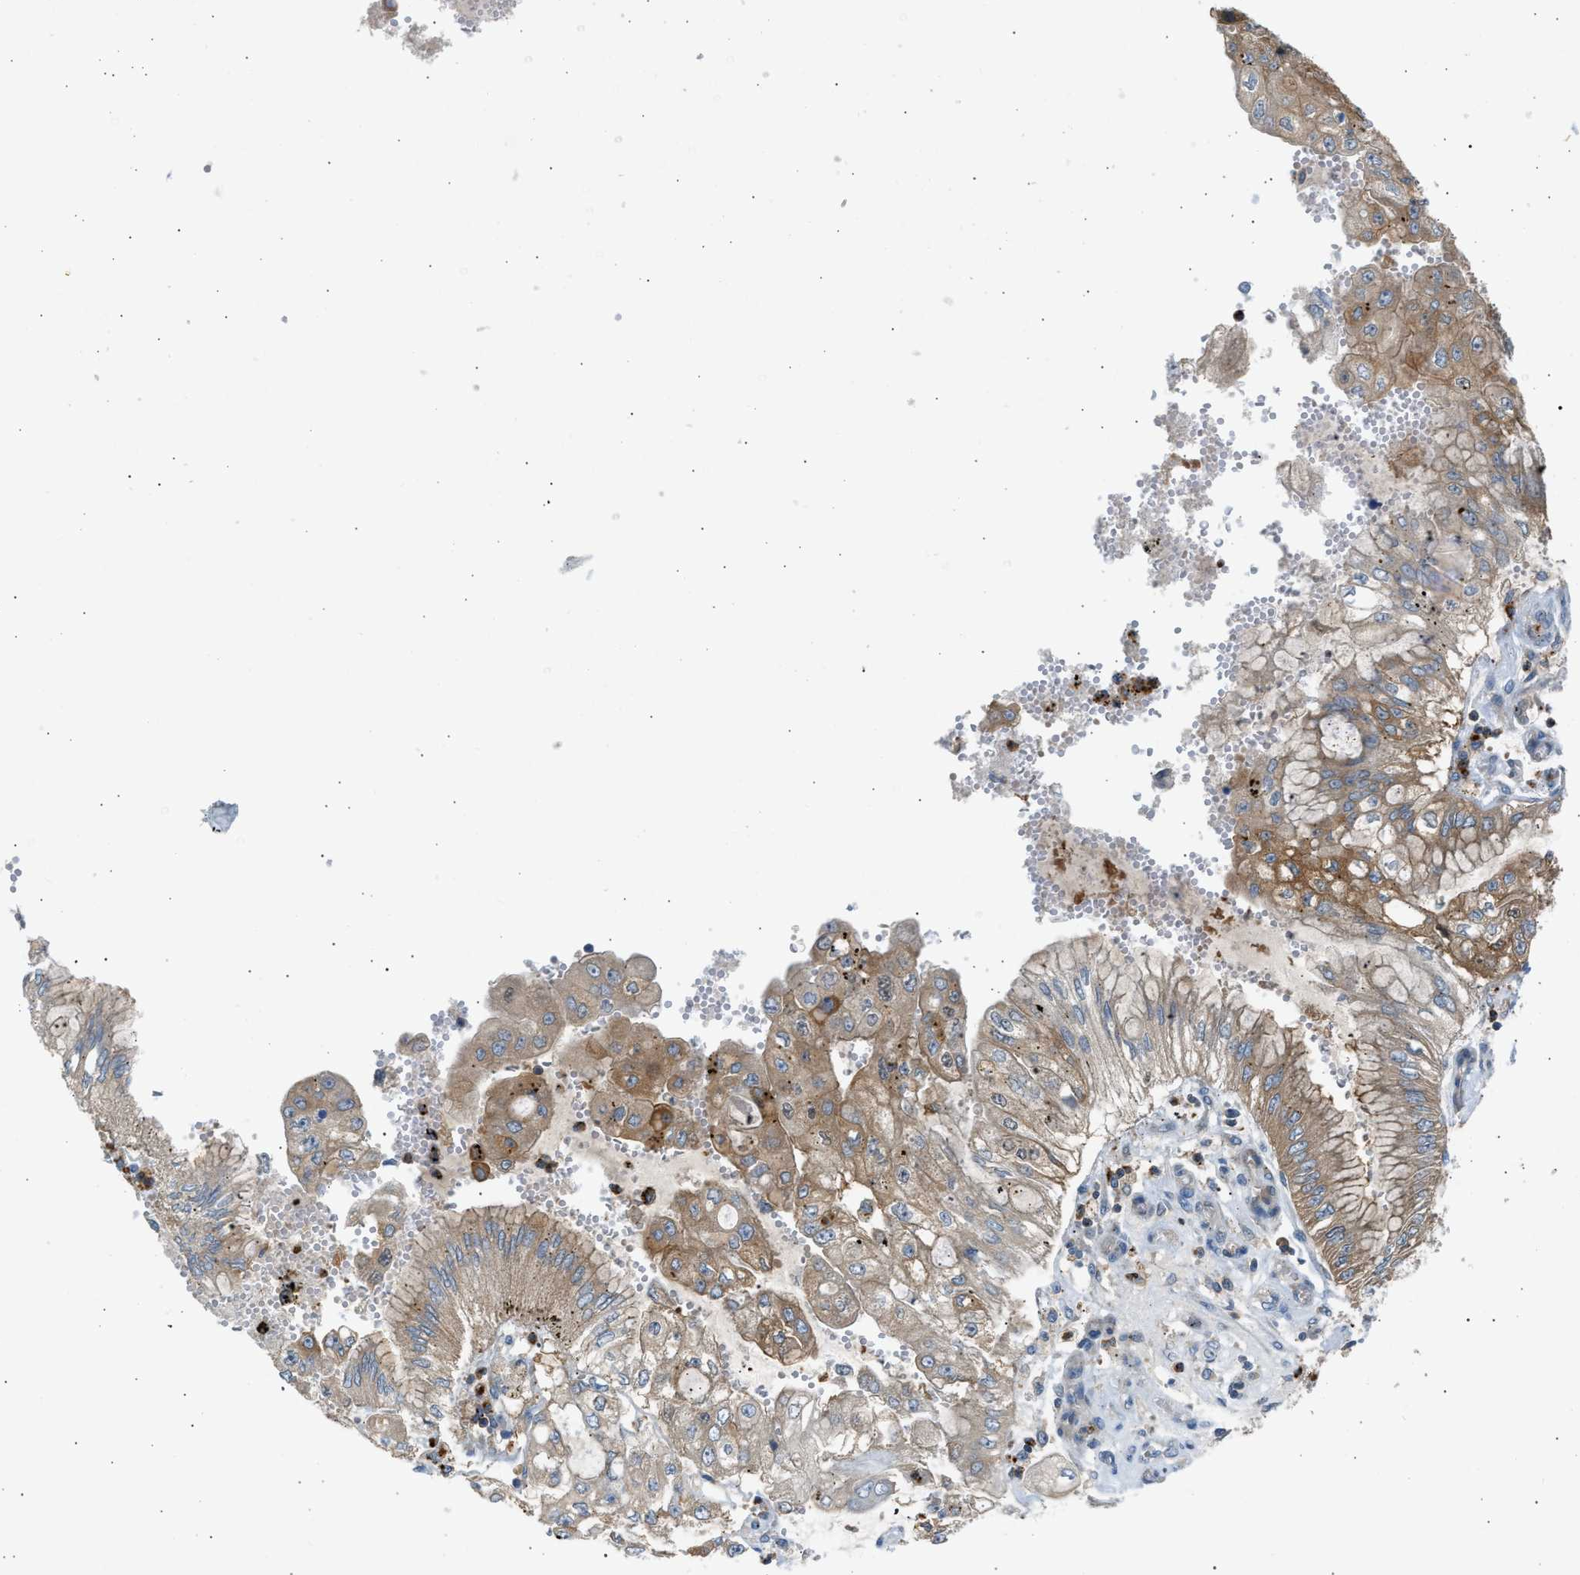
{"staining": {"intensity": "moderate", "quantity": ">75%", "location": "cytoplasmic/membranous"}, "tissue": "stomach cancer", "cell_type": "Tumor cells", "image_type": "cancer", "snomed": [{"axis": "morphology", "description": "Adenocarcinoma, NOS"}, {"axis": "topography", "description": "Stomach"}], "caption": "This micrograph exhibits immunohistochemistry staining of human stomach cancer (adenocarcinoma), with medium moderate cytoplasmic/membranous positivity in approximately >75% of tumor cells.", "gene": "TRIM50", "patient": {"sex": "male", "age": 76}}